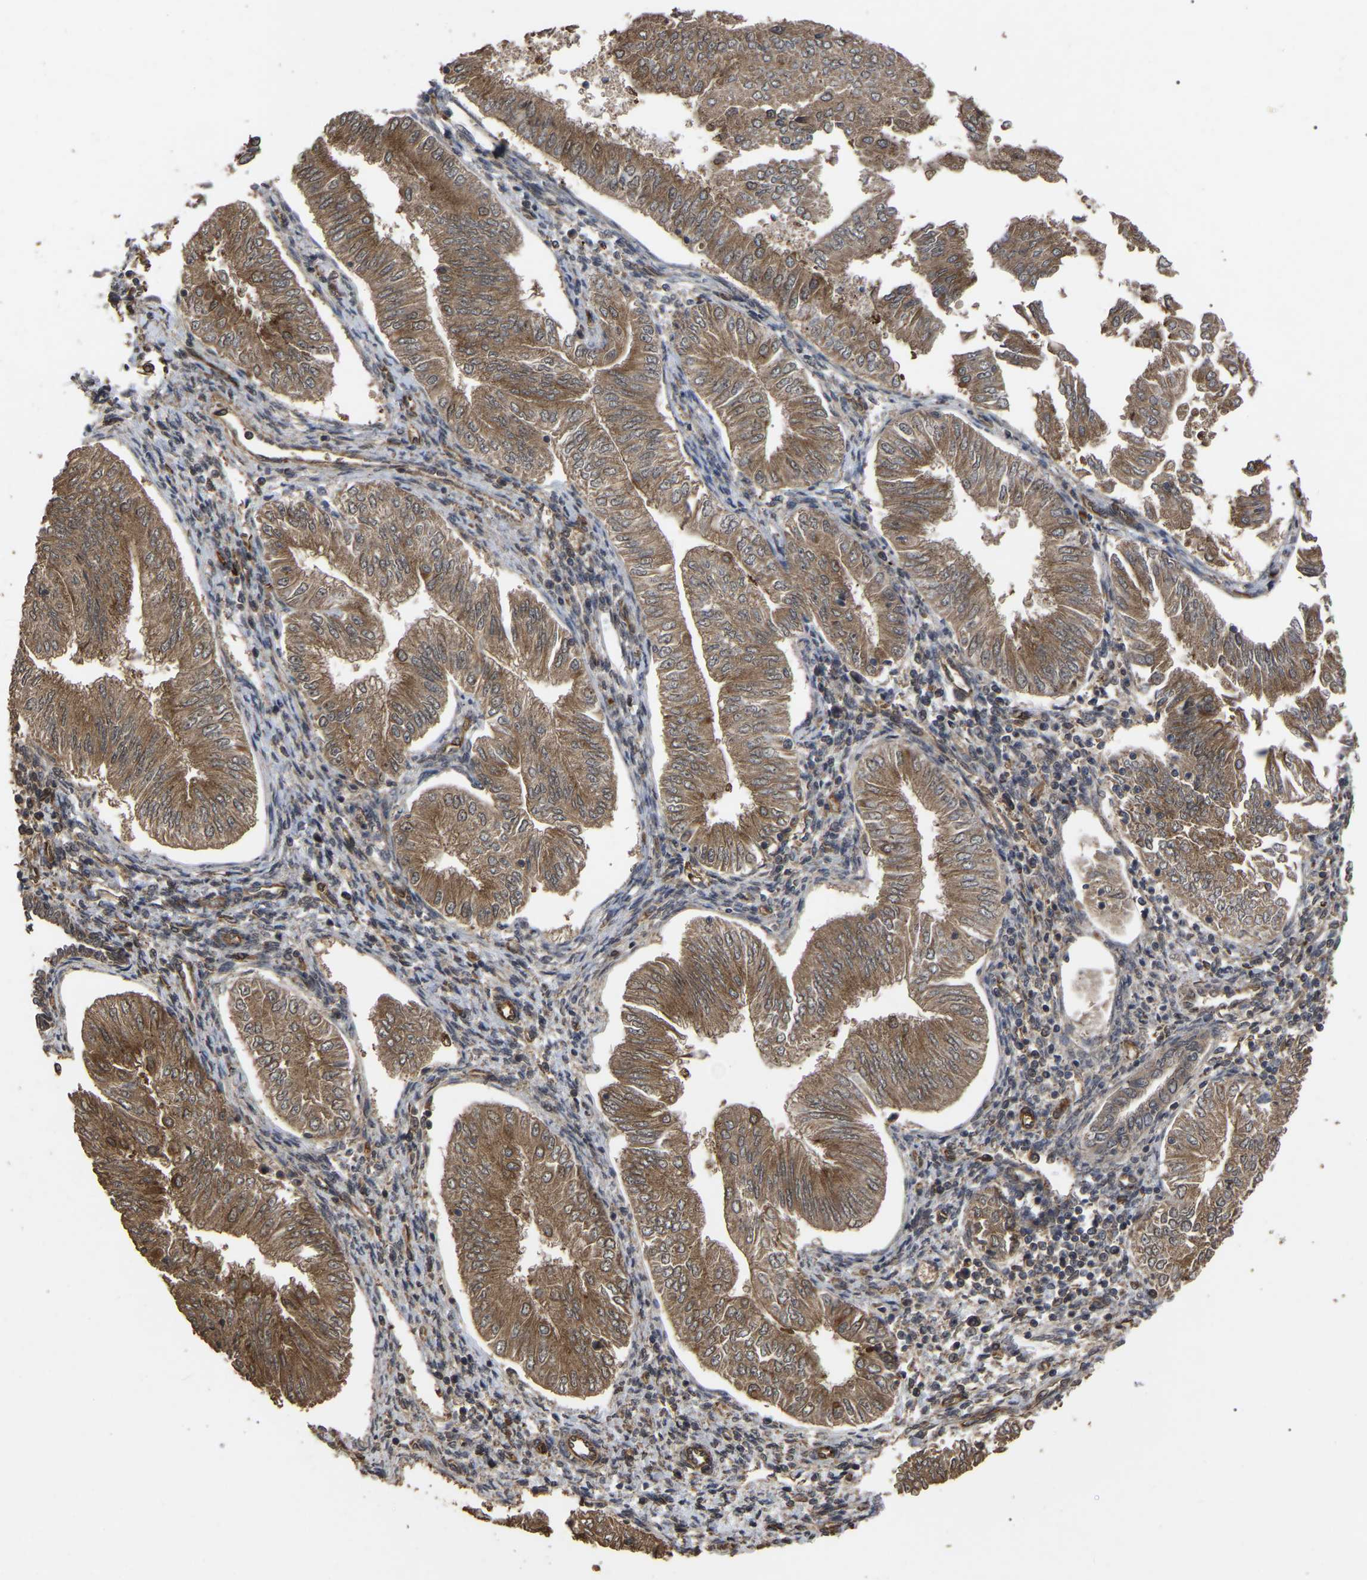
{"staining": {"intensity": "moderate", "quantity": ">75%", "location": "cytoplasmic/membranous"}, "tissue": "endometrial cancer", "cell_type": "Tumor cells", "image_type": "cancer", "snomed": [{"axis": "morphology", "description": "Adenocarcinoma, NOS"}, {"axis": "topography", "description": "Endometrium"}], "caption": "Endometrial cancer (adenocarcinoma) tissue reveals moderate cytoplasmic/membranous expression in about >75% of tumor cells (DAB (3,3'-diaminobenzidine) = brown stain, brightfield microscopy at high magnification).", "gene": "FAM161B", "patient": {"sex": "female", "age": 53}}